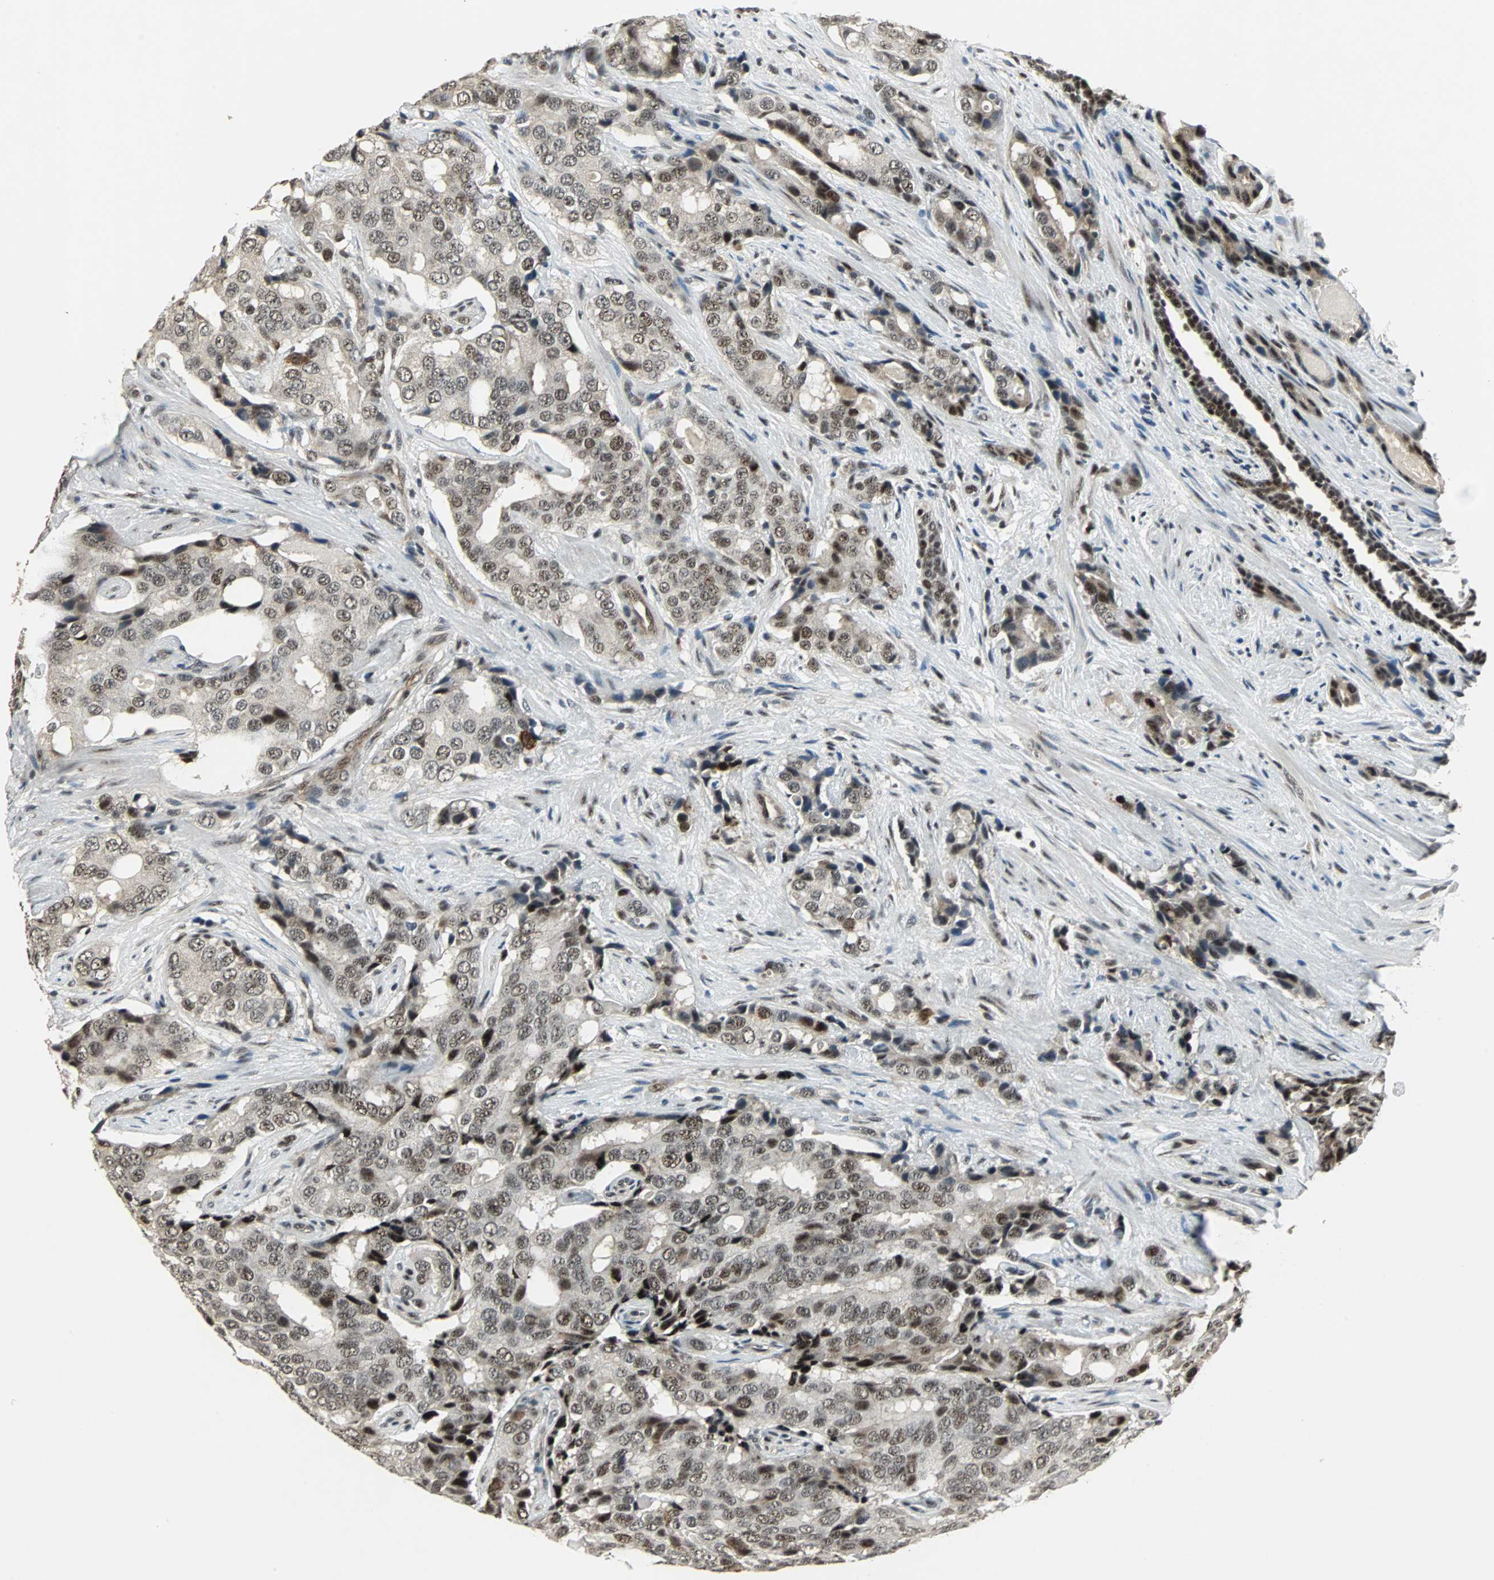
{"staining": {"intensity": "strong", "quantity": ">75%", "location": "nuclear"}, "tissue": "prostate cancer", "cell_type": "Tumor cells", "image_type": "cancer", "snomed": [{"axis": "morphology", "description": "Adenocarcinoma, High grade"}, {"axis": "topography", "description": "Prostate"}], "caption": "IHC (DAB (3,3'-diaminobenzidine)) staining of prostate cancer (adenocarcinoma (high-grade)) shows strong nuclear protein positivity in approximately >75% of tumor cells. The staining was performed using DAB to visualize the protein expression in brown, while the nuclei were stained in blue with hematoxylin (Magnification: 20x).", "gene": "MED4", "patient": {"sex": "male", "age": 58}}